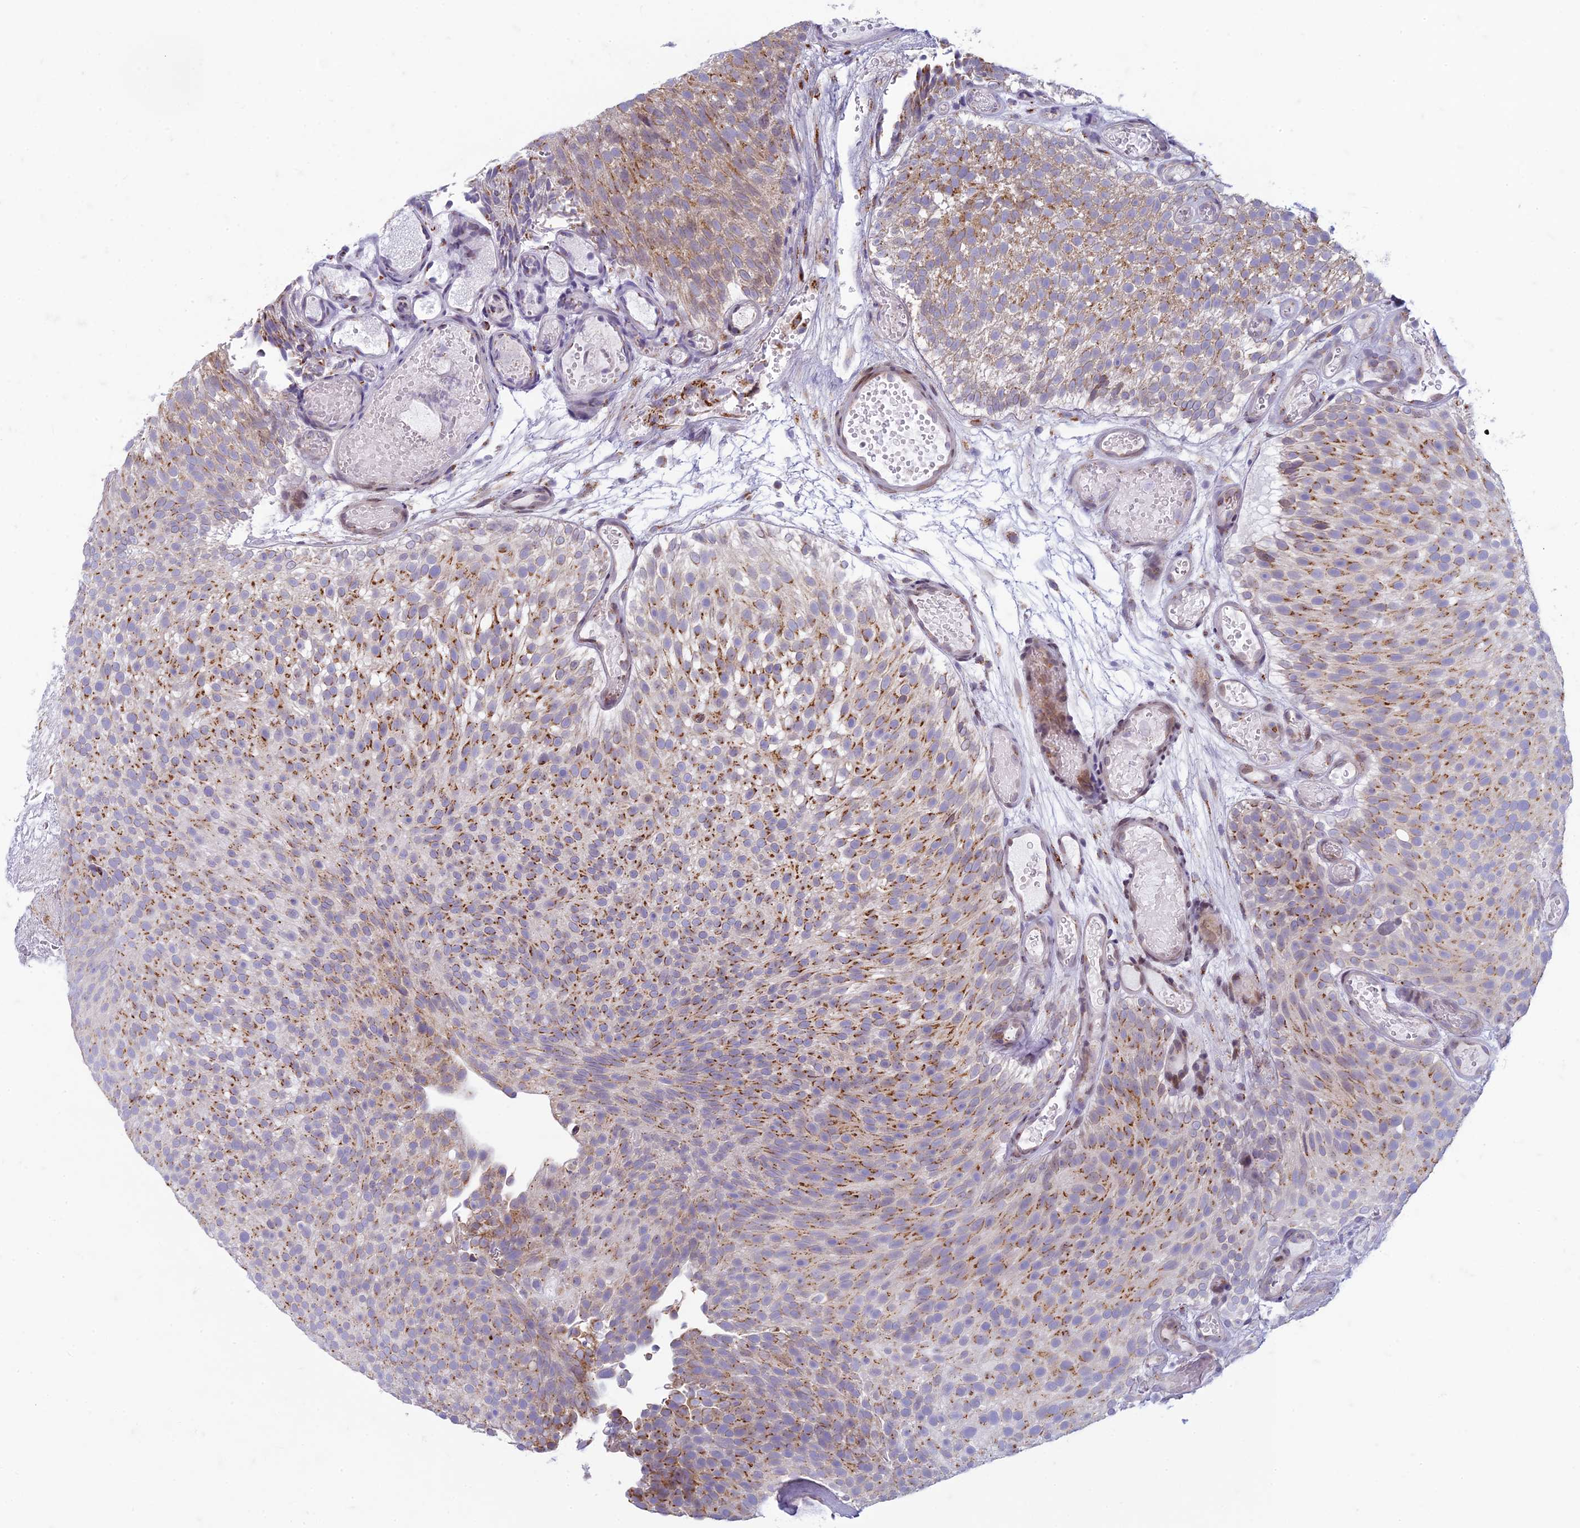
{"staining": {"intensity": "moderate", "quantity": ">75%", "location": "cytoplasmic/membranous"}, "tissue": "urothelial cancer", "cell_type": "Tumor cells", "image_type": "cancer", "snomed": [{"axis": "morphology", "description": "Urothelial carcinoma, Low grade"}, {"axis": "topography", "description": "Urinary bladder"}], "caption": "Protein analysis of low-grade urothelial carcinoma tissue exhibits moderate cytoplasmic/membranous expression in about >75% of tumor cells.", "gene": "FAM3C", "patient": {"sex": "male", "age": 78}}